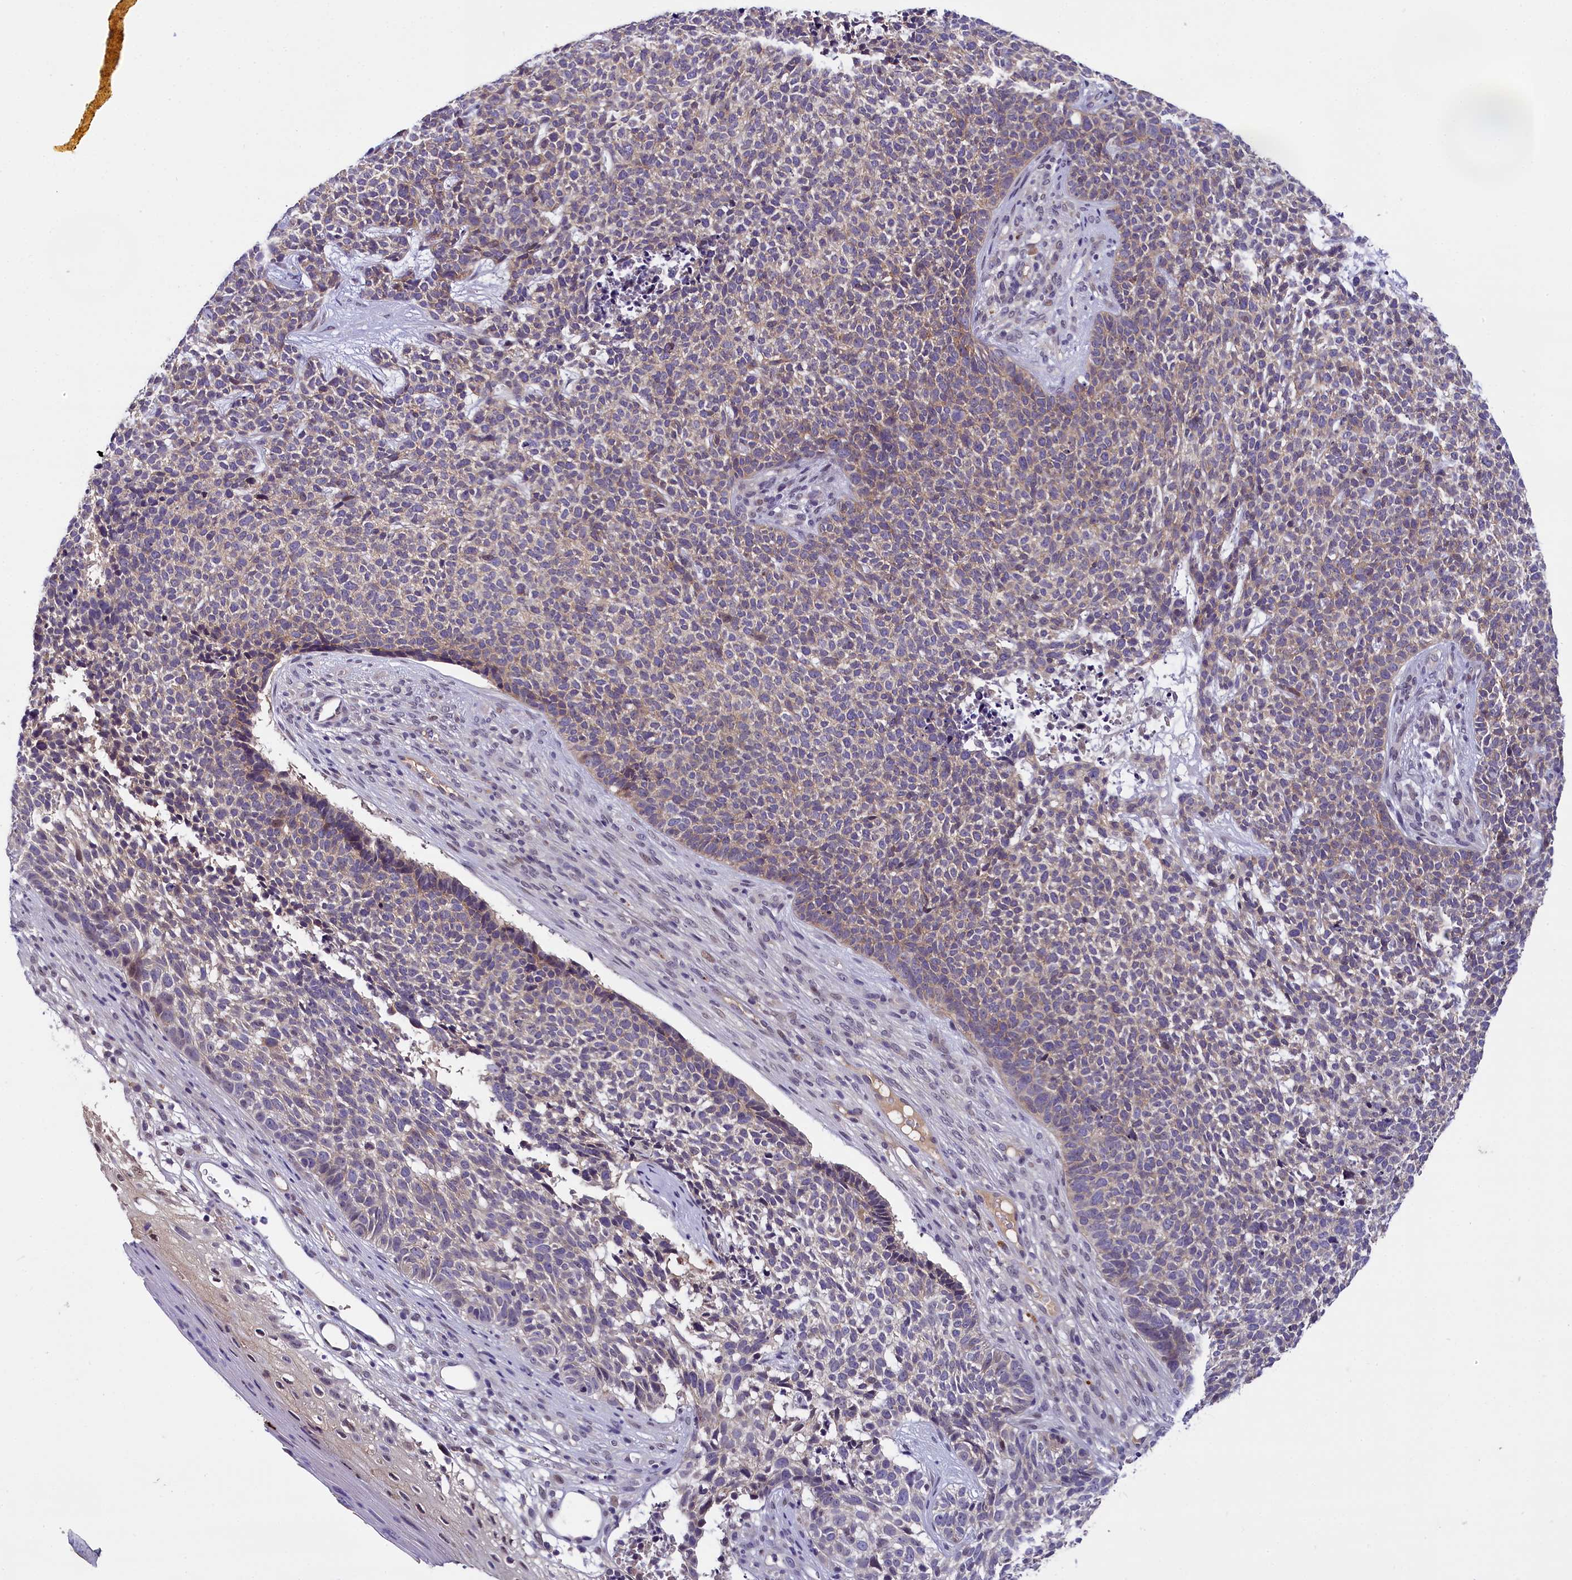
{"staining": {"intensity": "weak", "quantity": "<25%", "location": "cytoplasmic/membranous"}, "tissue": "skin cancer", "cell_type": "Tumor cells", "image_type": "cancer", "snomed": [{"axis": "morphology", "description": "Basal cell carcinoma"}, {"axis": "topography", "description": "Skin"}], "caption": "Photomicrograph shows no significant protein expression in tumor cells of skin basal cell carcinoma. (Brightfield microscopy of DAB immunohistochemistry (IHC) at high magnification).", "gene": "ENKD1", "patient": {"sex": "female", "age": 84}}